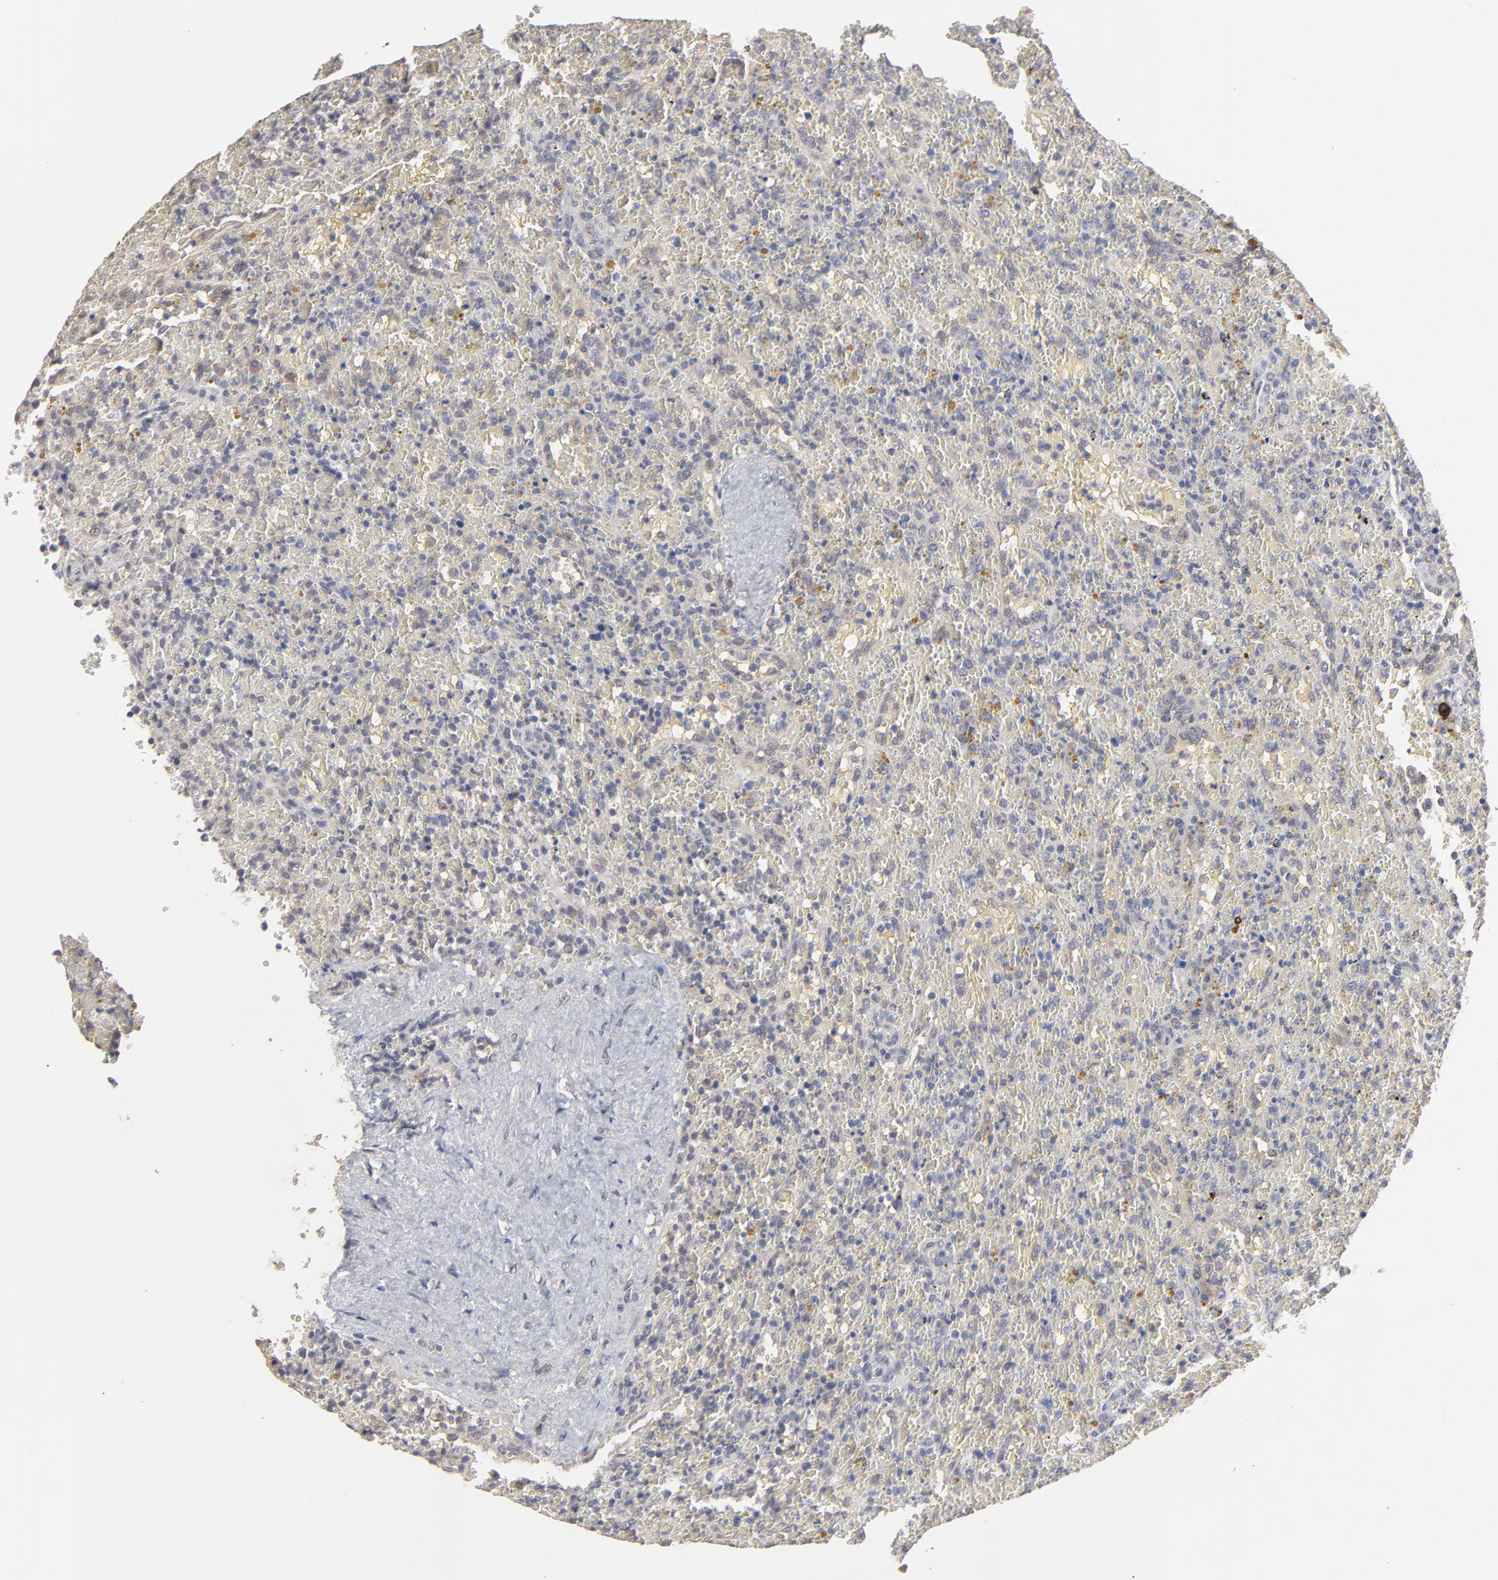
{"staining": {"intensity": "negative", "quantity": "none", "location": "none"}, "tissue": "lymphoma", "cell_type": "Tumor cells", "image_type": "cancer", "snomed": [{"axis": "morphology", "description": "Malignant lymphoma, non-Hodgkin's type, High grade"}, {"axis": "topography", "description": "Spleen"}, {"axis": "topography", "description": "Lymph node"}], "caption": "Immunohistochemistry of high-grade malignant lymphoma, non-Hodgkin's type shows no positivity in tumor cells.", "gene": "FAM199X", "patient": {"sex": "female", "age": 70}}